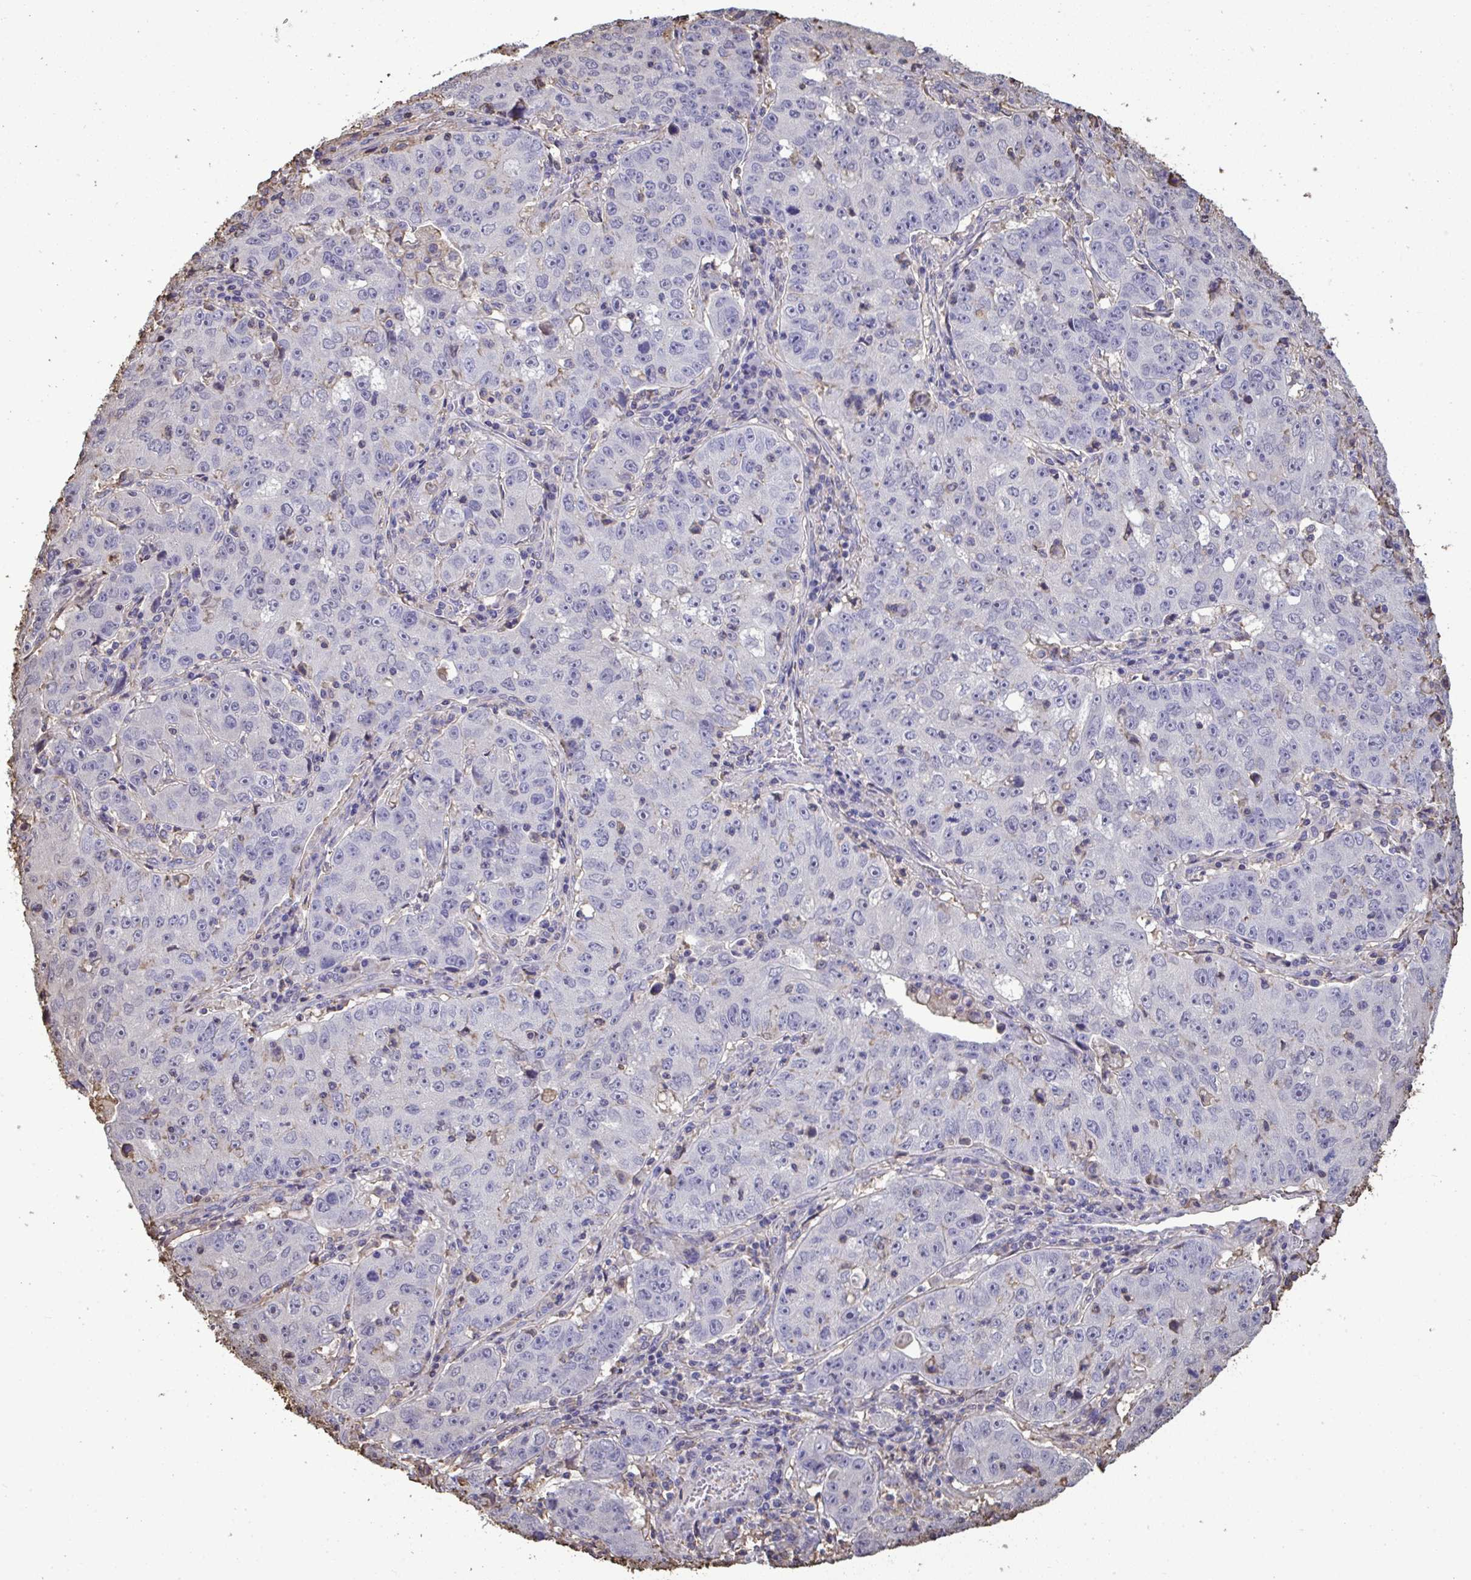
{"staining": {"intensity": "negative", "quantity": "none", "location": "none"}, "tissue": "lung cancer", "cell_type": "Tumor cells", "image_type": "cancer", "snomed": [{"axis": "morphology", "description": "Normal morphology"}, {"axis": "morphology", "description": "Adenocarcinoma, NOS"}, {"axis": "topography", "description": "Lymph node"}, {"axis": "topography", "description": "Lung"}], "caption": "Adenocarcinoma (lung) stained for a protein using immunohistochemistry (IHC) exhibits no expression tumor cells.", "gene": "ANXA5", "patient": {"sex": "female", "age": 57}}